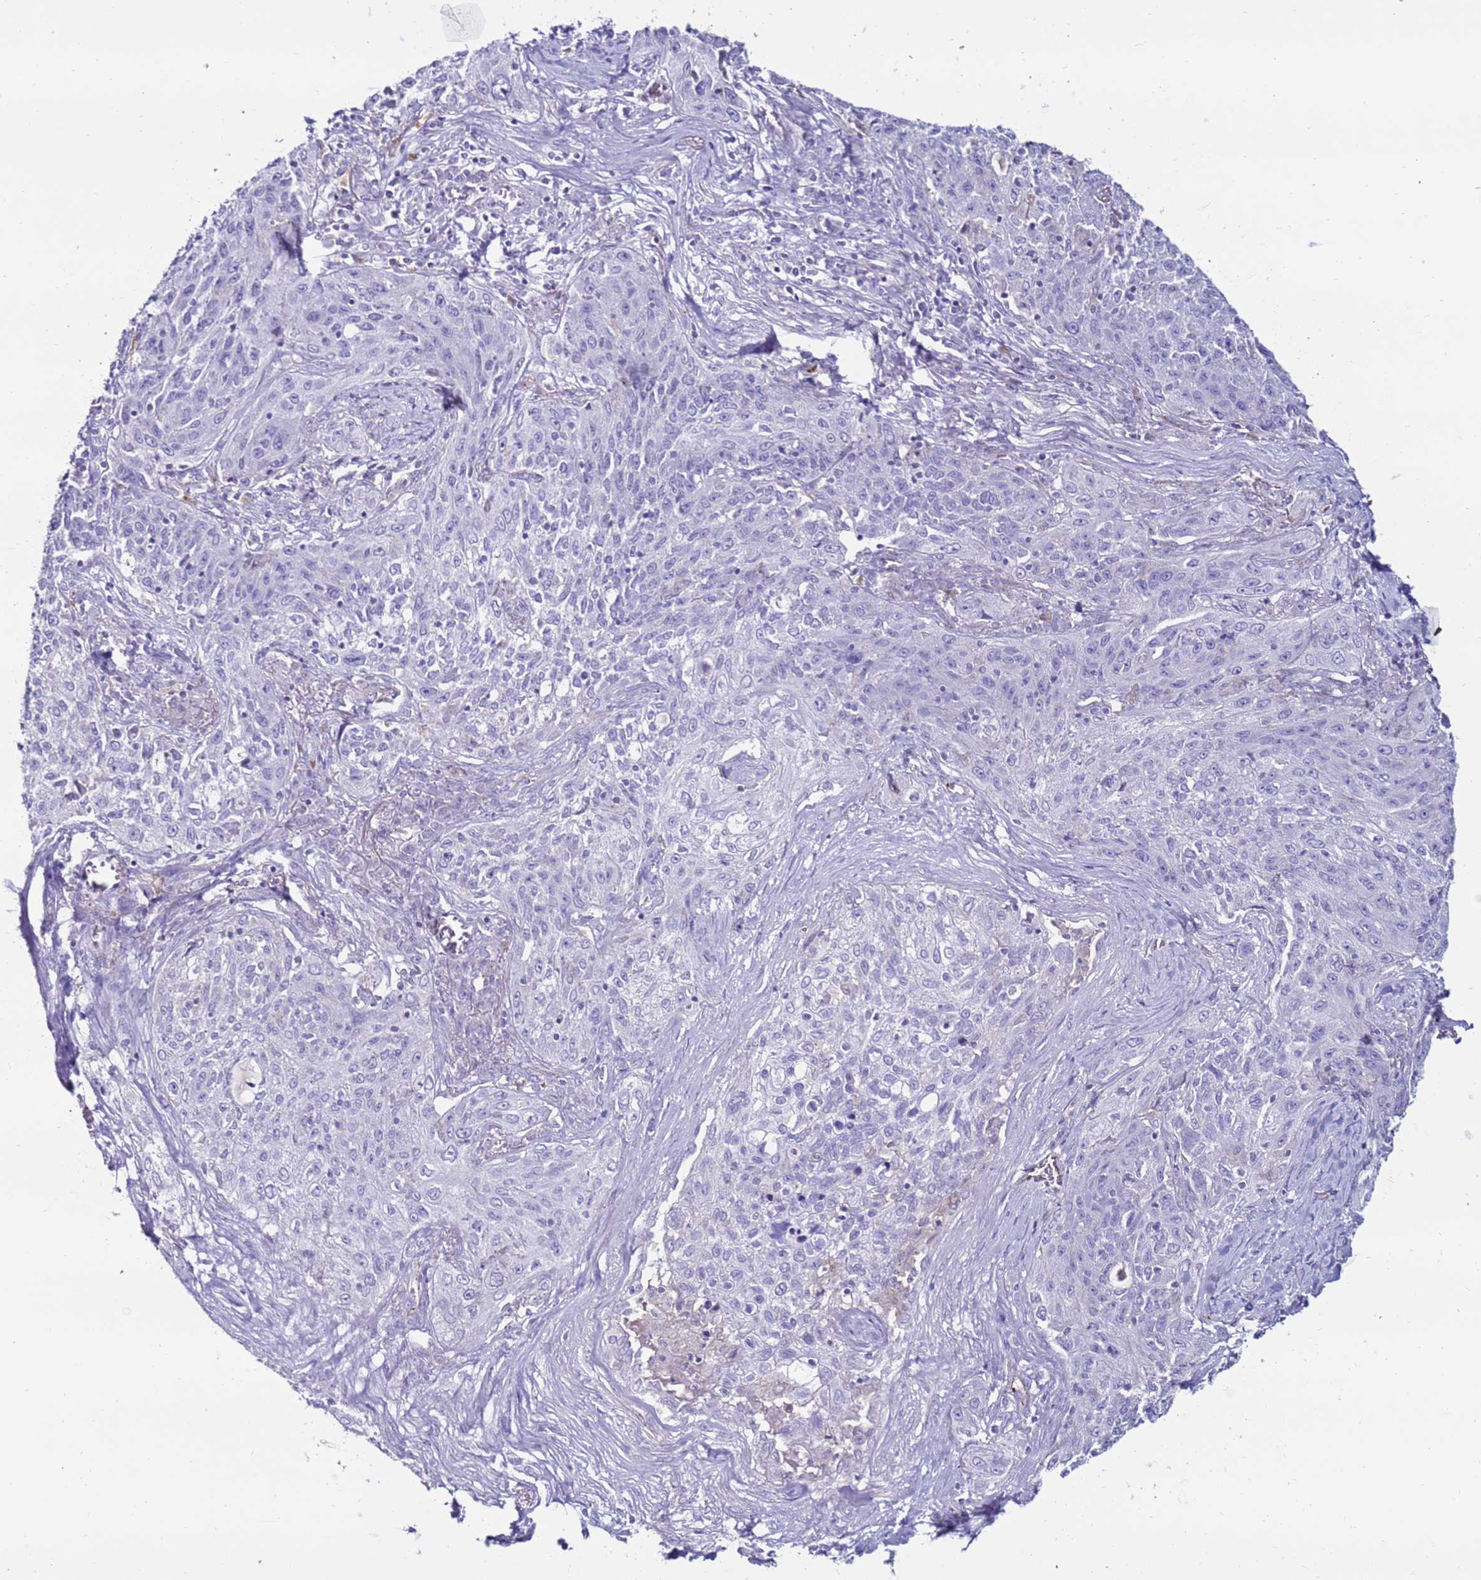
{"staining": {"intensity": "negative", "quantity": "none", "location": "none"}, "tissue": "lung cancer", "cell_type": "Tumor cells", "image_type": "cancer", "snomed": [{"axis": "morphology", "description": "Squamous cell carcinoma, NOS"}, {"axis": "topography", "description": "Lung"}], "caption": "This is a image of IHC staining of lung squamous cell carcinoma, which shows no expression in tumor cells. Brightfield microscopy of immunohistochemistry (IHC) stained with DAB (3,3'-diaminobenzidine) (brown) and hematoxylin (blue), captured at high magnification.", "gene": "CLEC4M", "patient": {"sex": "female", "age": 69}}